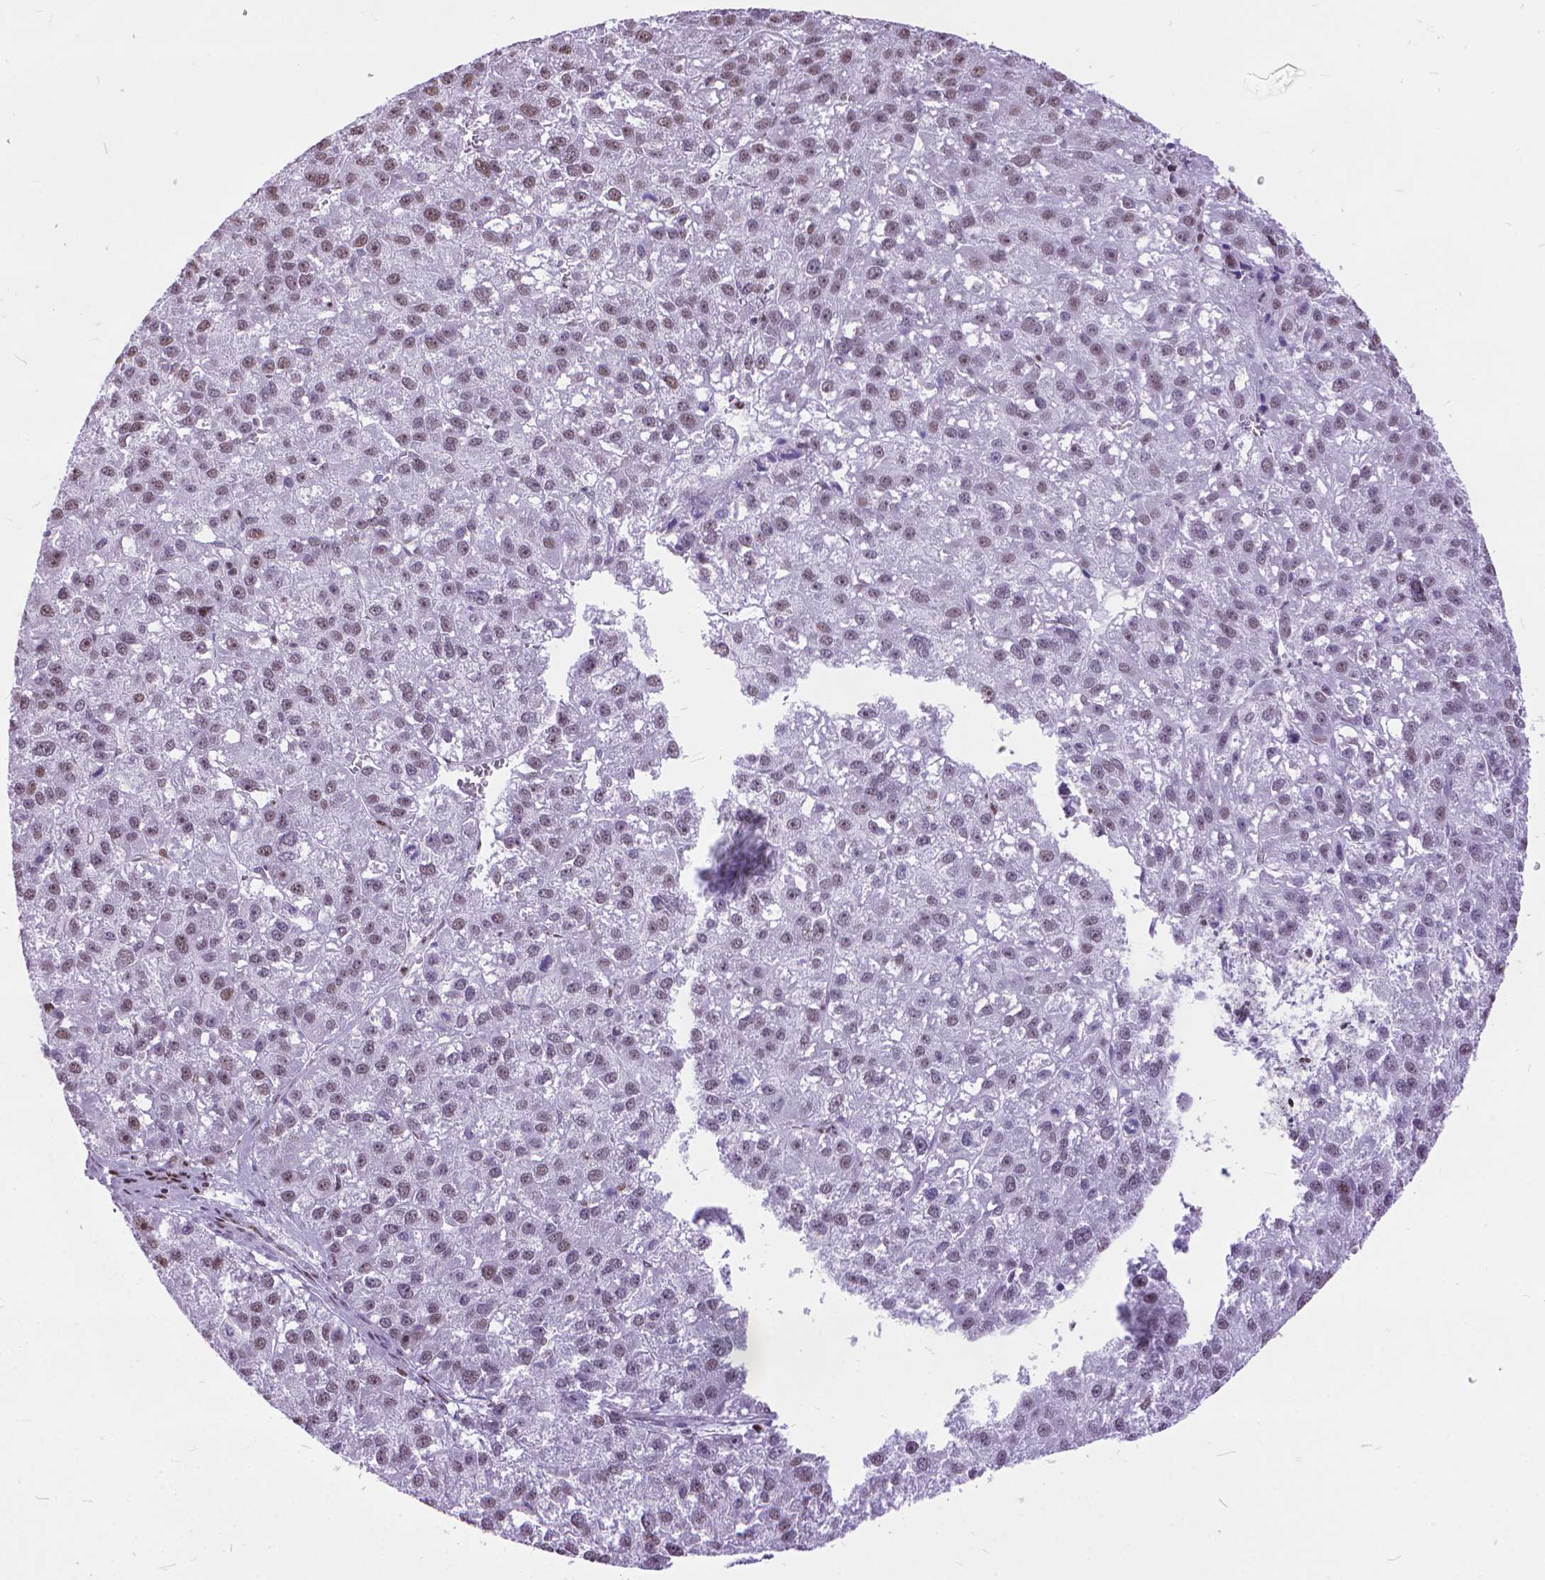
{"staining": {"intensity": "weak", "quantity": "25%-75%", "location": "nuclear"}, "tissue": "liver cancer", "cell_type": "Tumor cells", "image_type": "cancer", "snomed": [{"axis": "morphology", "description": "Carcinoma, Hepatocellular, NOS"}, {"axis": "topography", "description": "Liver"}], "caption": "A high-resolution image shows immunohistochemistry (IHC) staining of liver hepatocellular carcinoma, which shows weak nuclear positivity in approximately 25%-75% of tumor cells. The staining is performed using DAB (3,3'-diaminobenzidine) brown chromogen to label protein expression. The nuclei are counter-stained blue using hematoxylin.", "gene": "POLE4", "patient": {"sex": "female", "age": 70}}